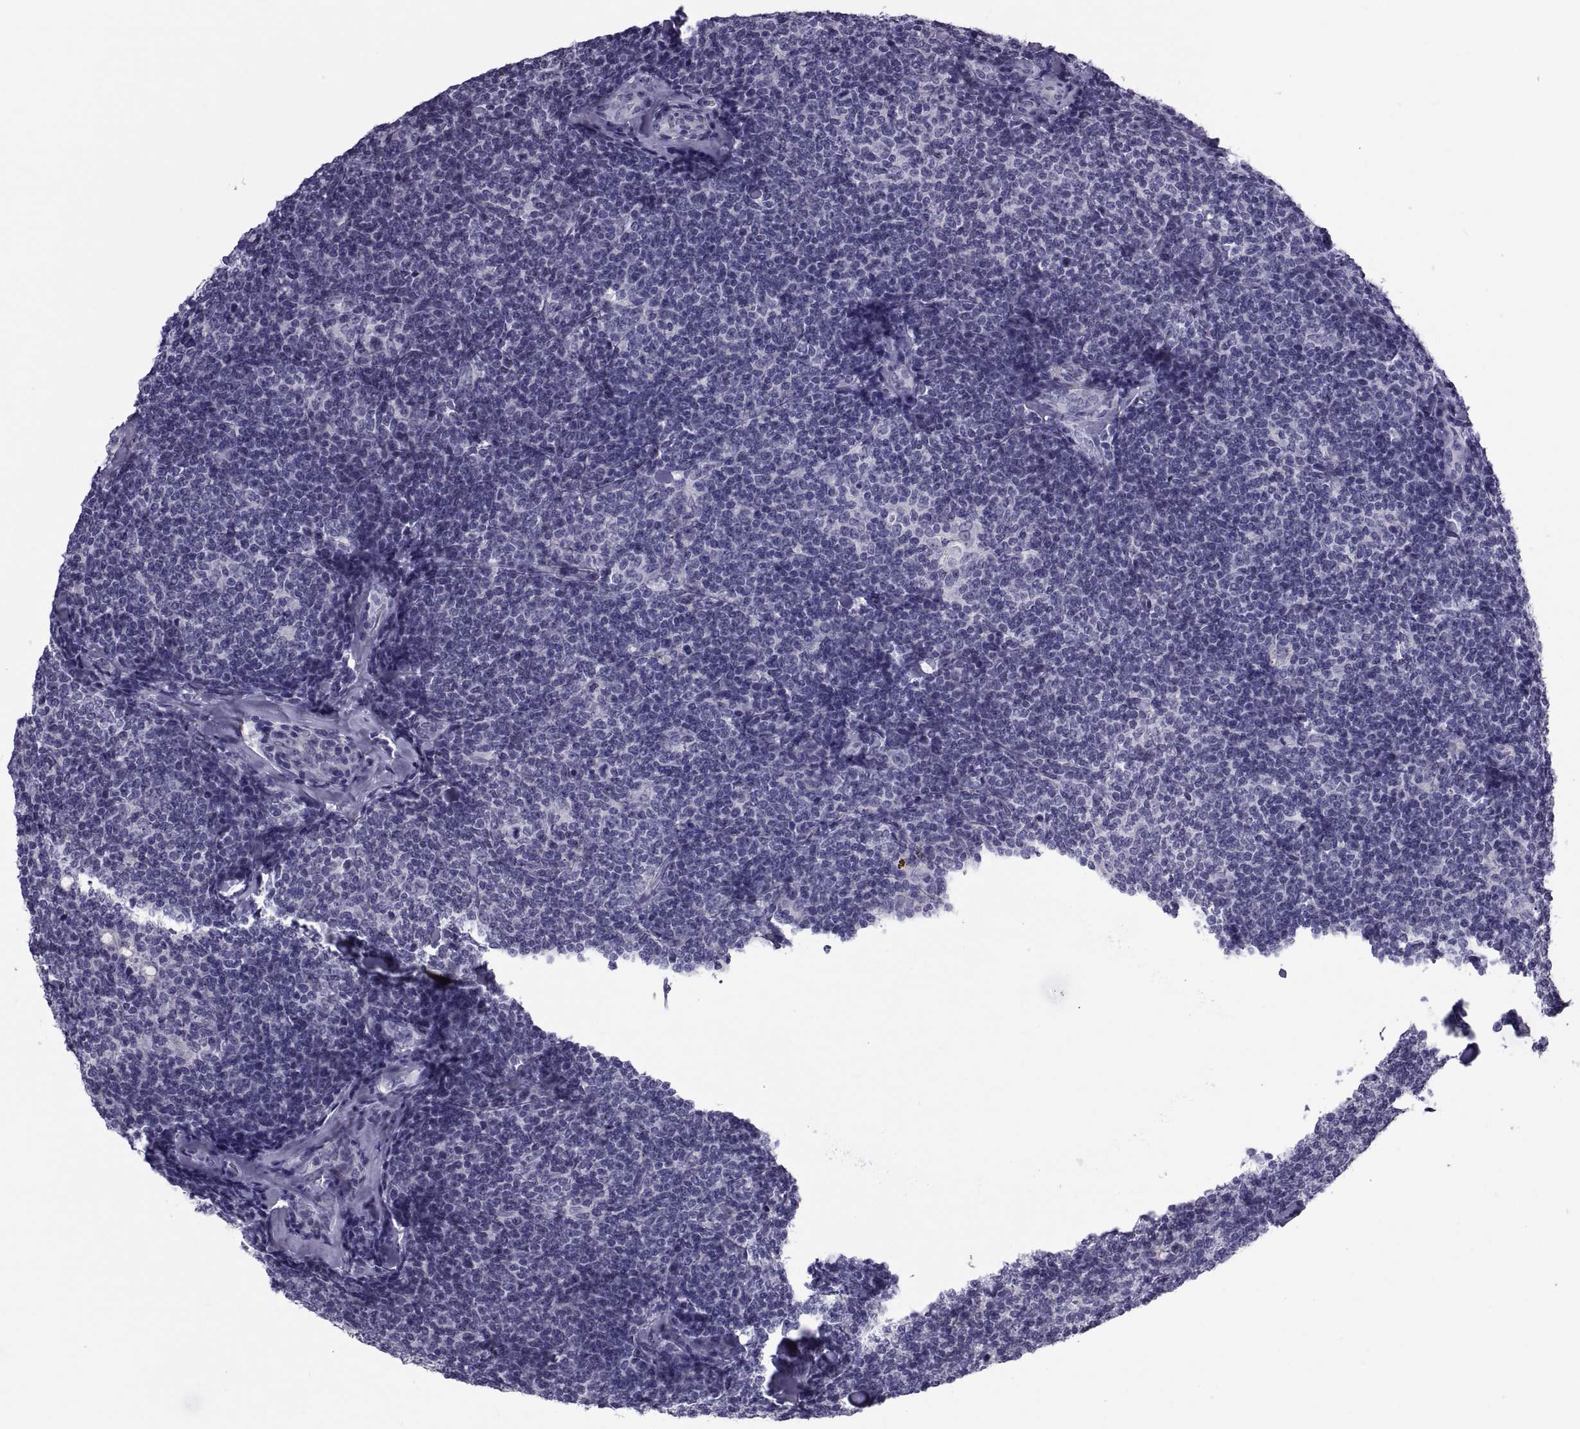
{"staining": {"intensity": "negative", "quantity": "none", "location": "none"}, "tissue": "lymphoma", "cell_type": "Tumor cells", "image_type": "cancer", "snomed": [{"axis": "morphology", "description": "Malignant lymphoma, non-Hodgkin's type, Low grade"}, {"axis": "topography", "description": "Lymph node"}], "caption": "Tumor cells are negative for protein expression in human lymphoma.", "gene": "MAGEB1", "patient": {"sex": "female", "age": 56}}